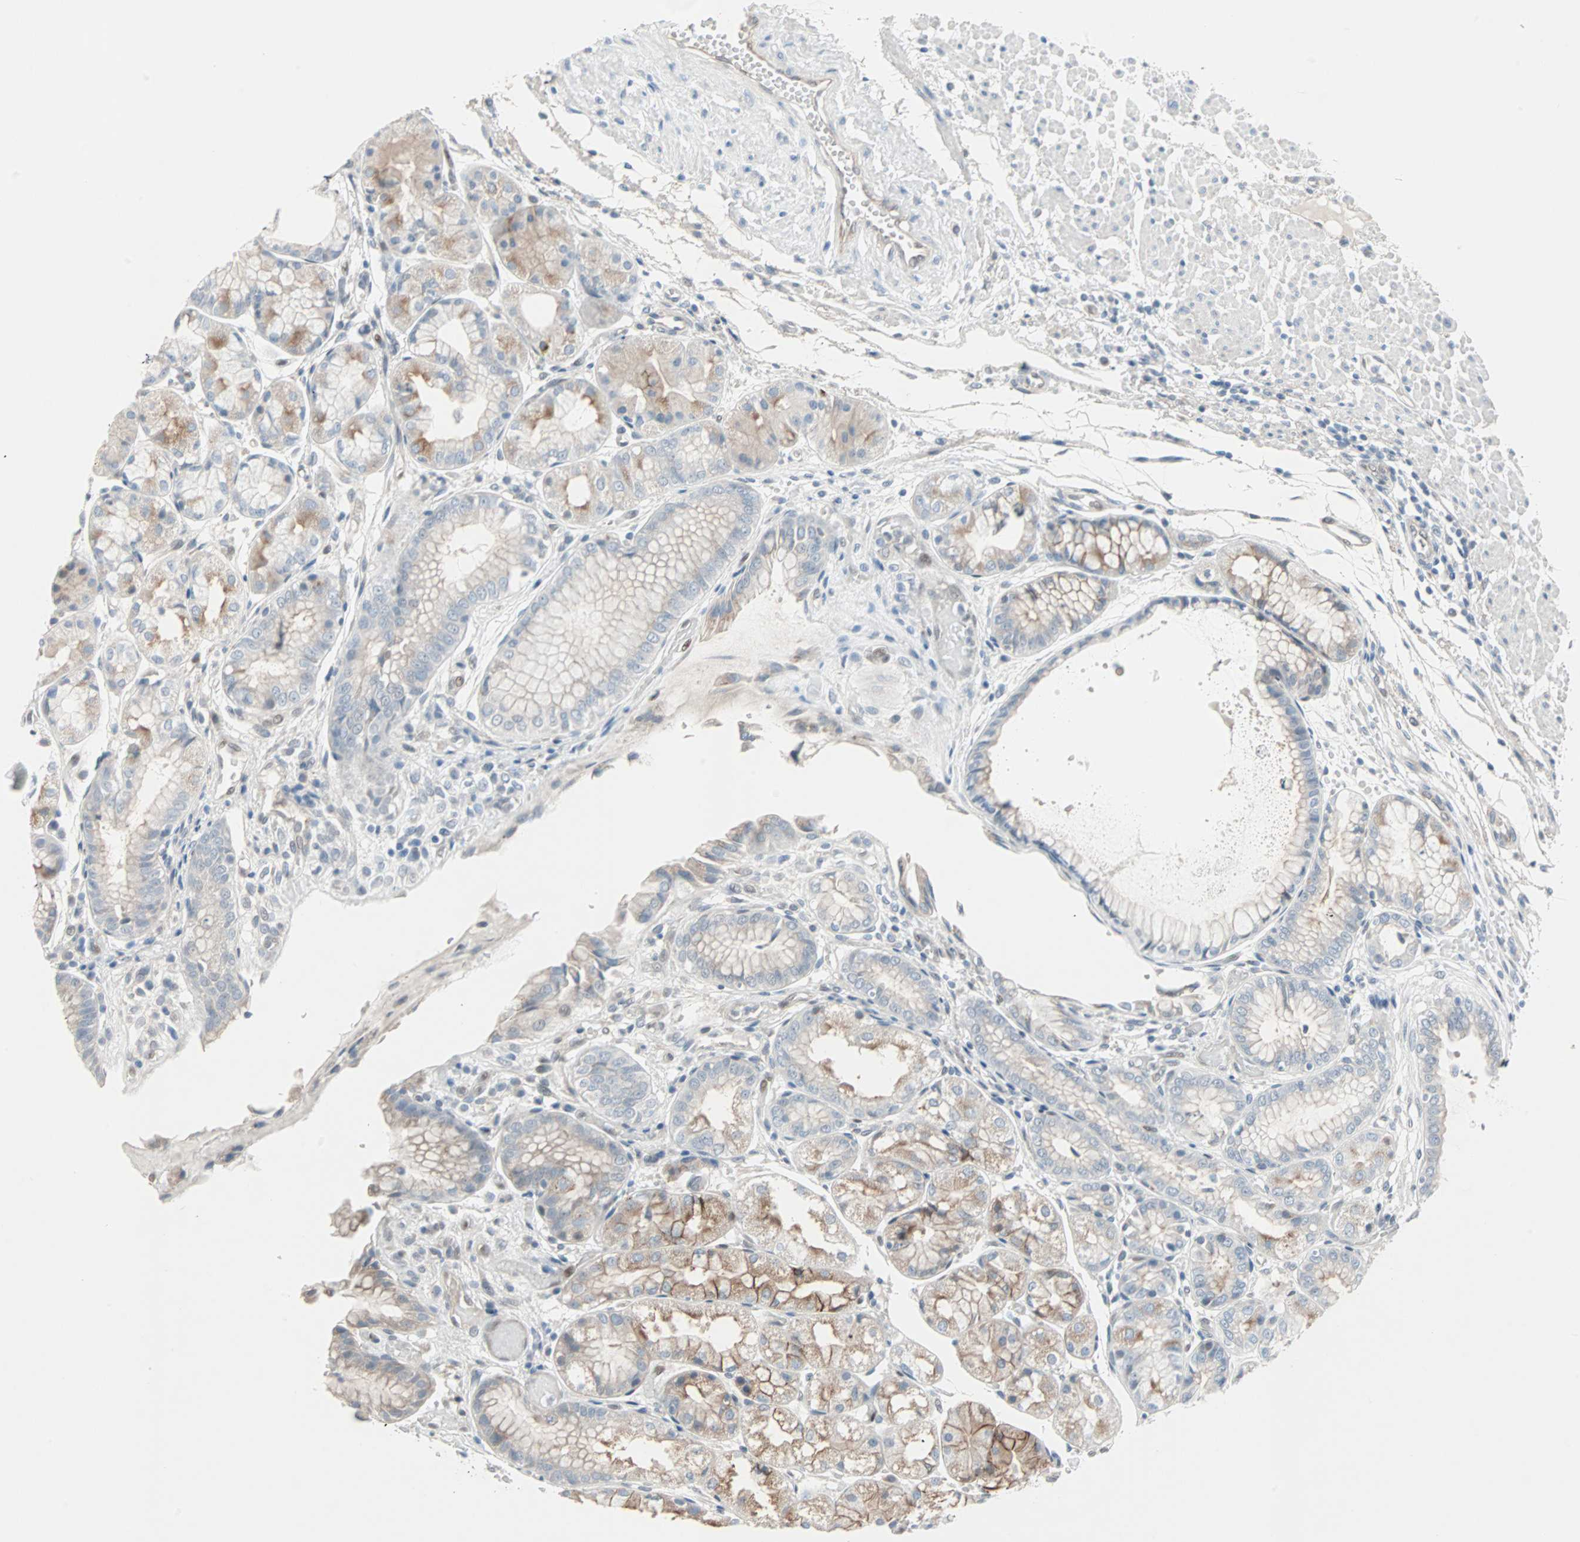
{"staining": {"intensity": "strong", "quantity": "25%-75%", "location": "cytoplasmic/membranous"}, "tissue": "stomach", "cell_type": "Glandular cells", "image_type": "normal", "snomed": [{"axis": "morphology", "description": "Normal tissue, NOS"}, {"axis": "topography", "description": "Stomach, upper"}], "caption": "This is a histology image of IHC staining of unremarkable stomach, which shows strong positivity in the cytoplasmic/membranous of glandular cells.", "gene": "CAND2", "patient": {"sex": "male", "age": 72}}